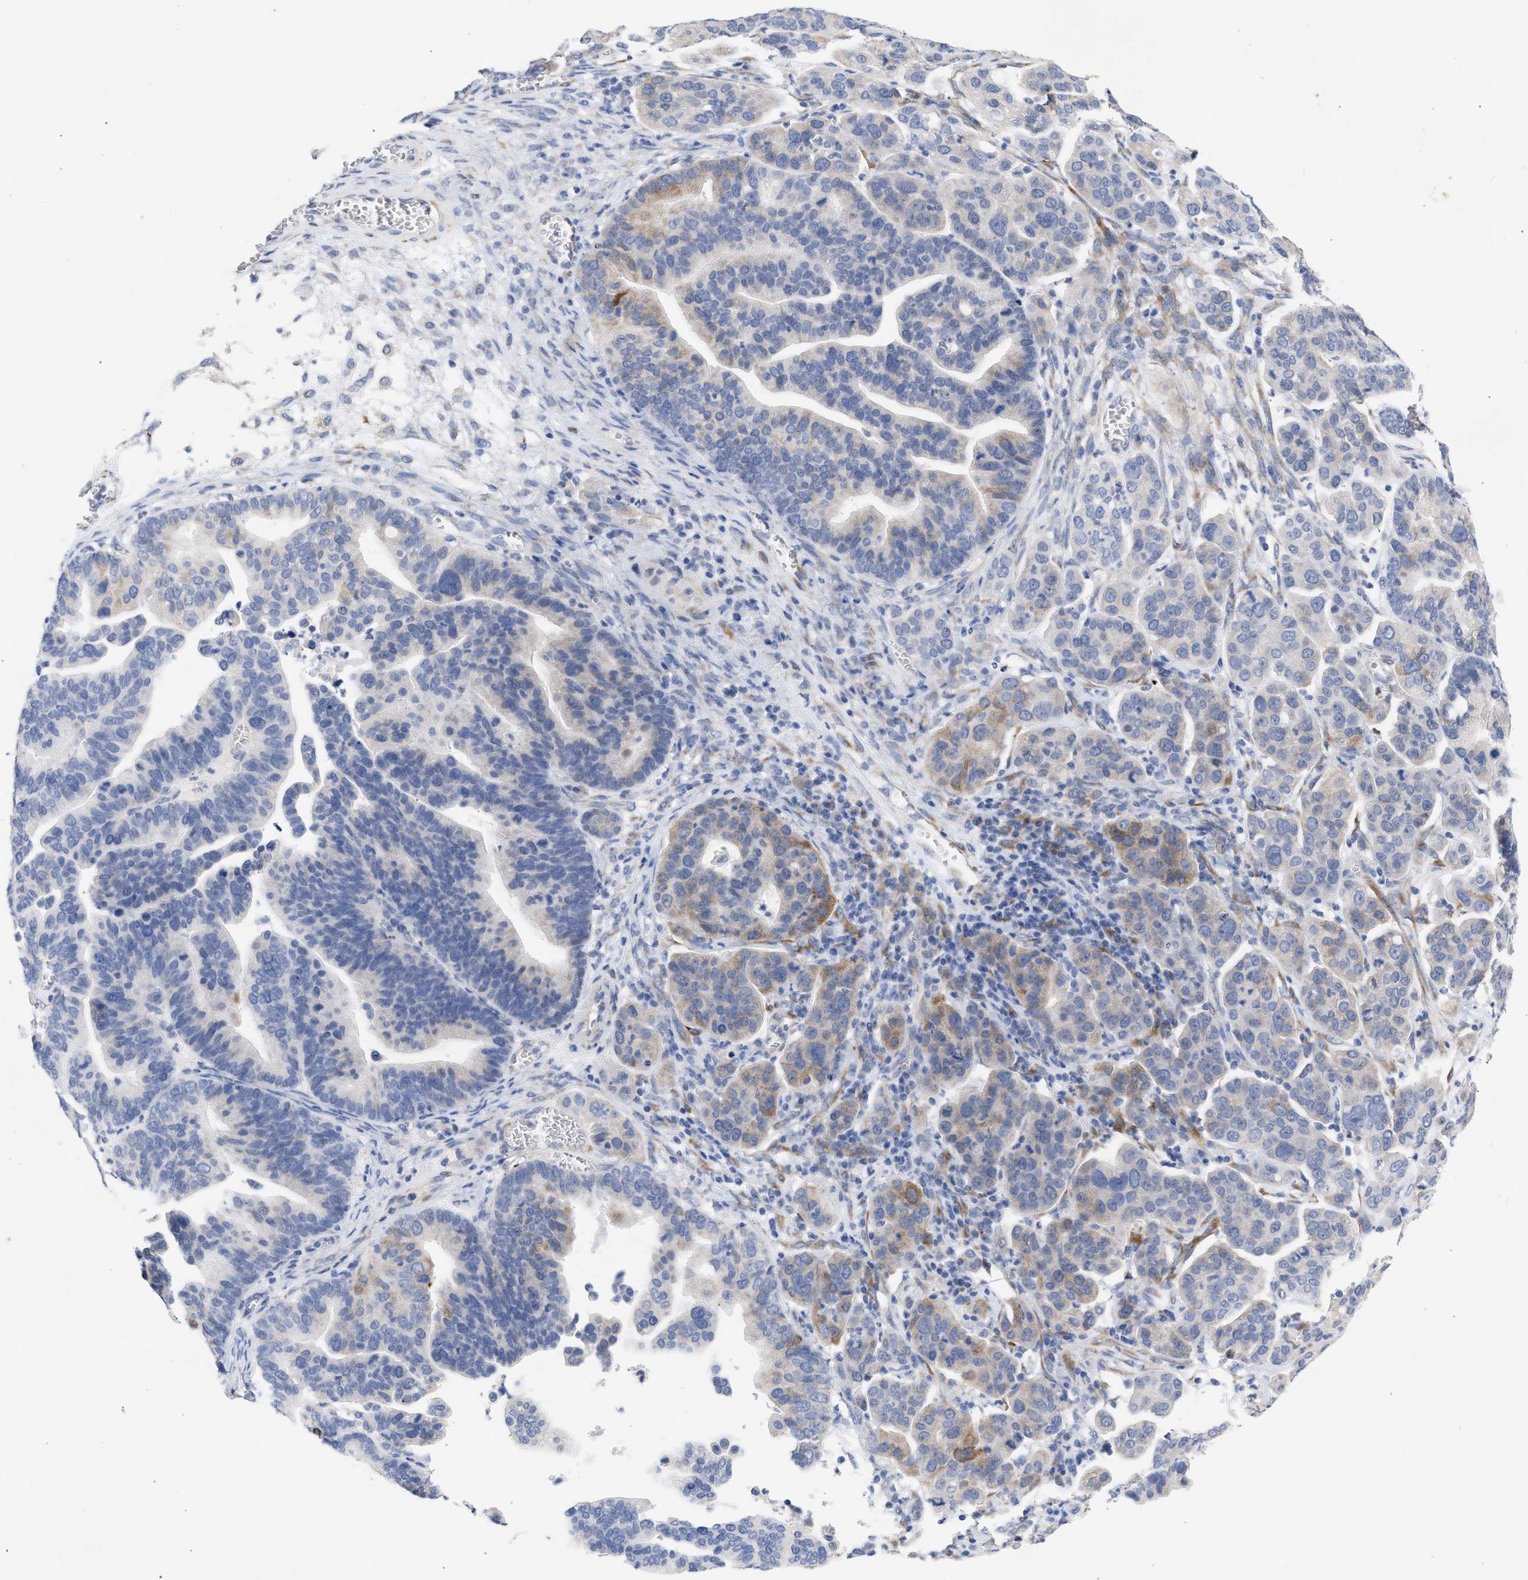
{"staining": {"intensity": "weak", "quantity": "<25%", "location": "cytoplasmic/membranous"}, "tissue": "ovarian cancer", "cell_type": "Tumor cells", "image_type": "cancer", "snomed": [{"axis": "morphology", "description": "Cystadenocarcinoma, serous, NOS"}, {"axis": "topography", "description": "Ovary"}], "caption": "IHC micrograph of neoplastic tissue: serous cystadenocarcinoma (ovarian) stained with DAB (3,3'-diaminobenzidine) reveals no significant protein expression in tumor cells. (Brightfield microscopy of DAB immunohistochemistry at high magnification).", "gene": "SELENOM", "patient": {"sex": "female", "age": 56}}